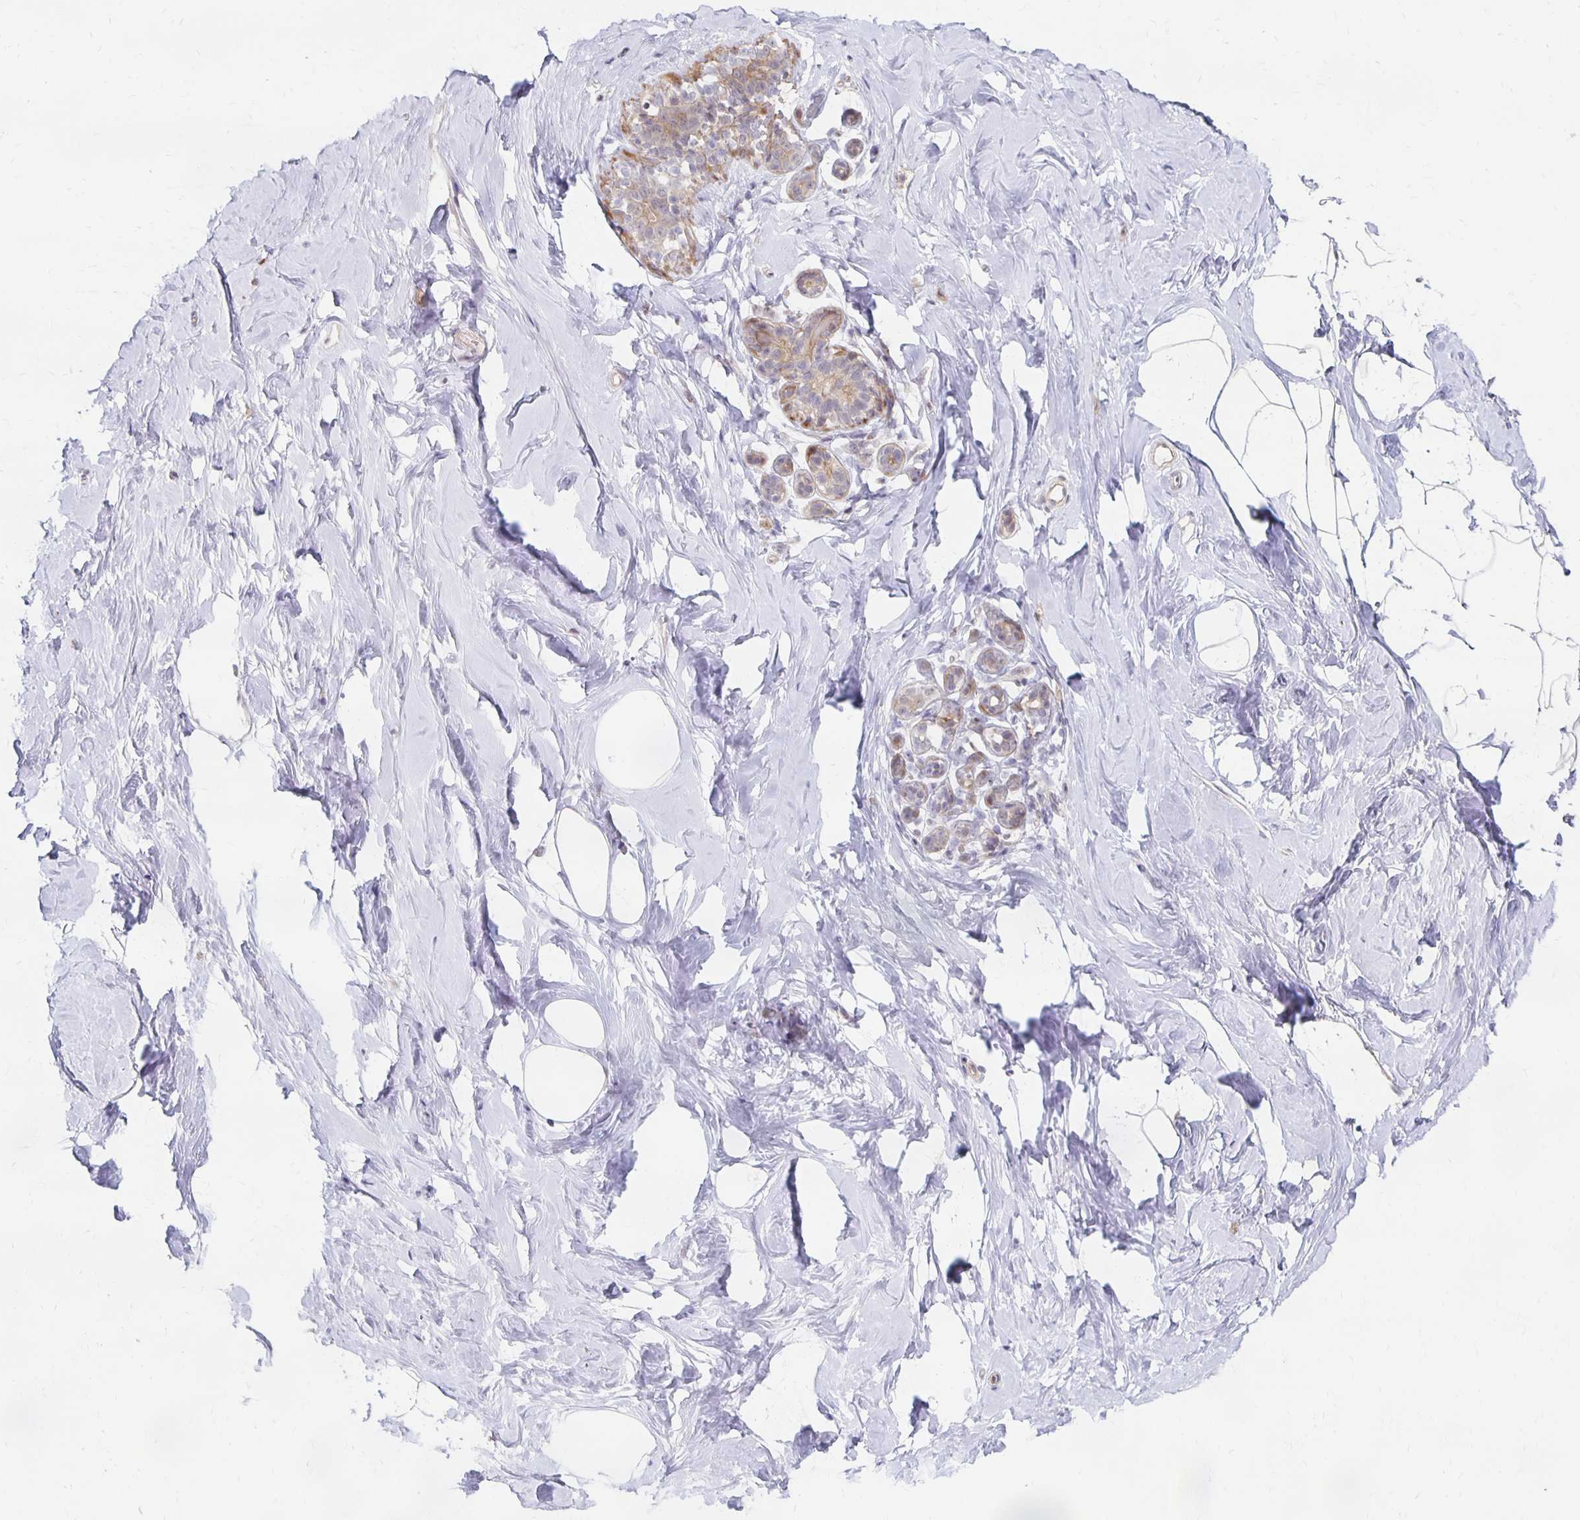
{"staining": {"intensity": "negative", "quantity": "none", "location": "none"}, "tissue": "breast", "cell_type": "Adipocytes", "image_type": "normal", "snomed": [{"axis": "morphology", "description": "Normal tissue, NOS"}, {"axis": "topography", "description": "Breast"}], "caption": "Immunohistochemistry histopathology image of unremarkable breast: human breast stained with DAB (3,3'-diaminobenzidine) demonstrates no significant protein staining in adipocytes. Nuclei are stained in blue.", "gene": "PRKCB", "patient": {"sex": "female", "age": 32}}